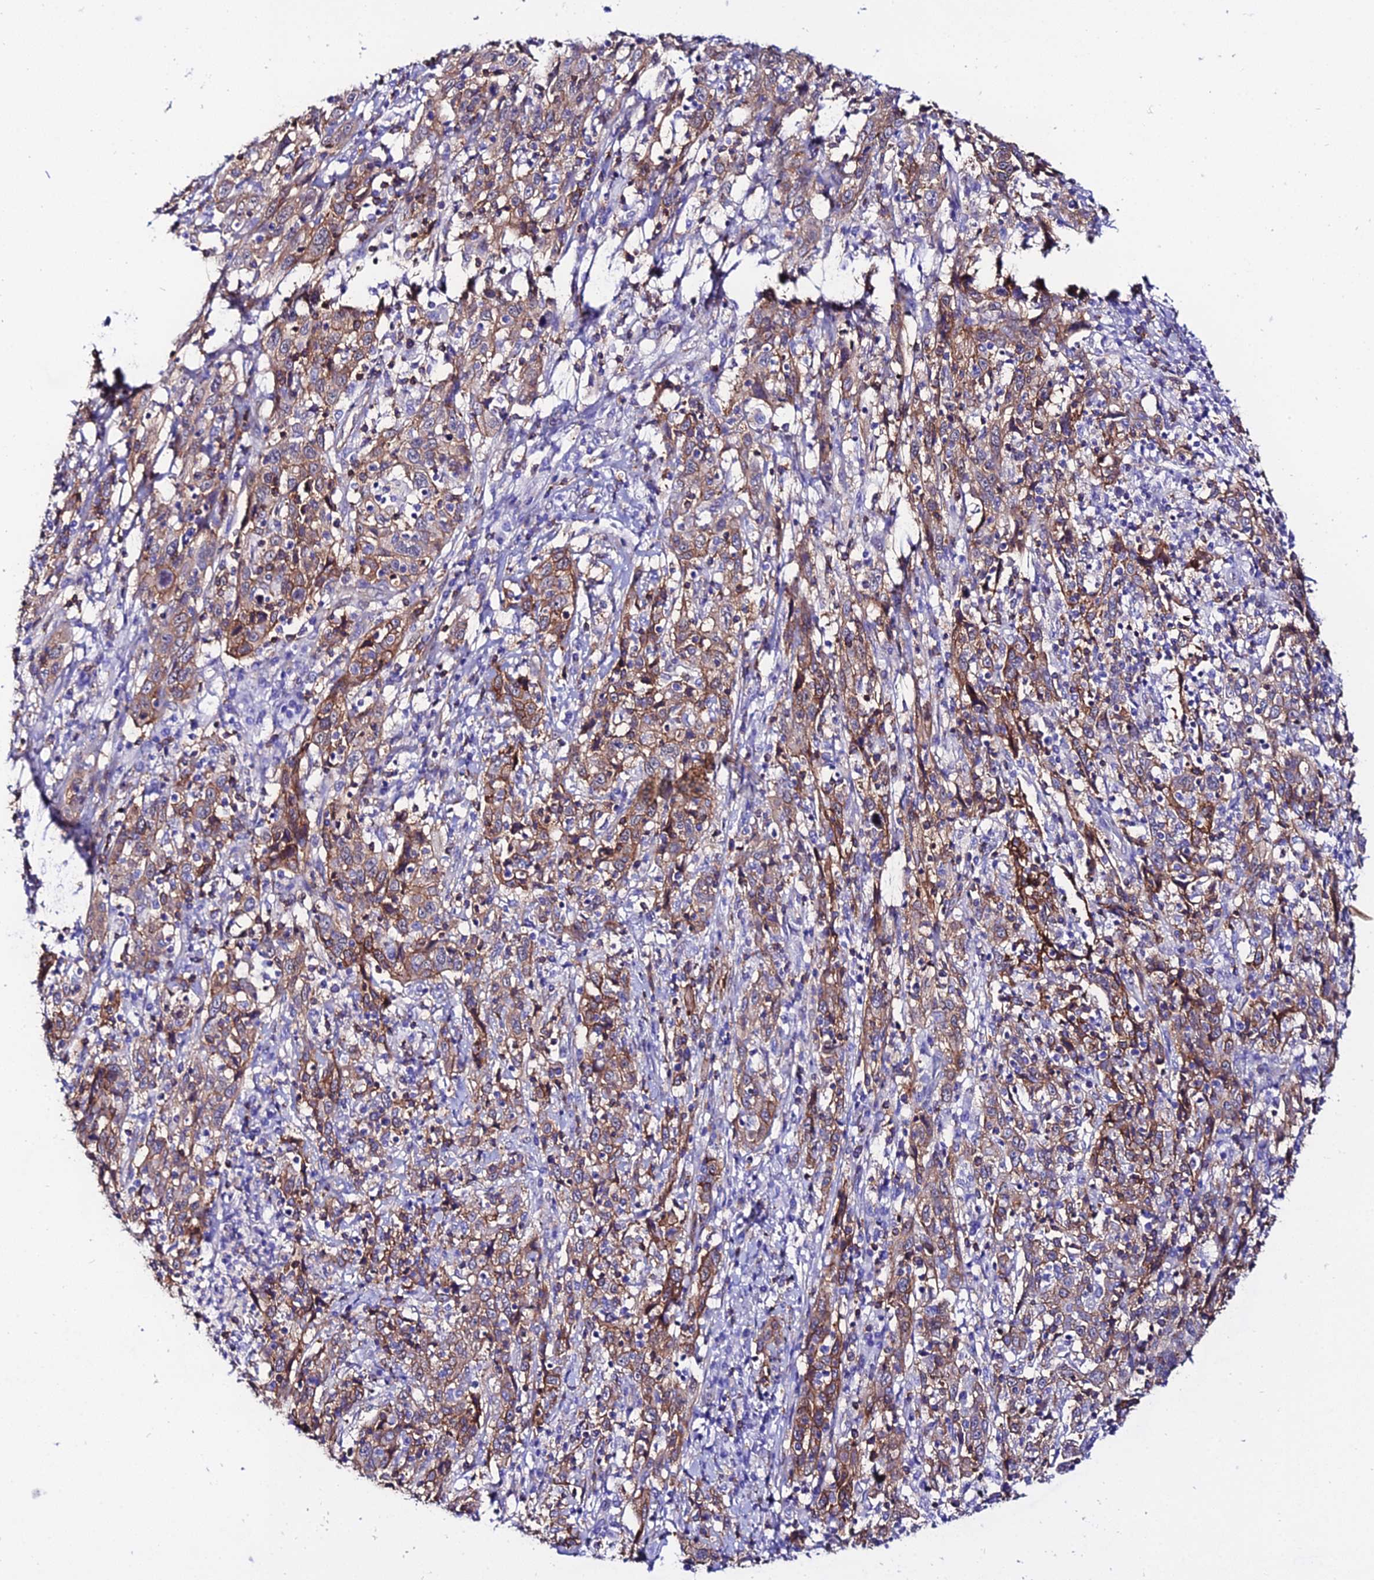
{"staining": {"intensity": "moderate", "quantity": "25%-75%", "location": "cytoplasmic/membranous"}, "tissue": "cervical cancer", "cell_type": "Tumor cells", "image_type": "cancer", "snomed": [{"axis": "morphology", "description": "Squamous cell carcinoma, NOS"}, {"axis": "topography", "description": "Cervix"}], "caption": "DAB immunohistochemical staining of cervical cancer shows moderate cytoplasmic/membranous protein positivity in about 25%-75% of tumor cells.", "gene": "S100A16", "patient": {"sex": "female", "age": 46}}